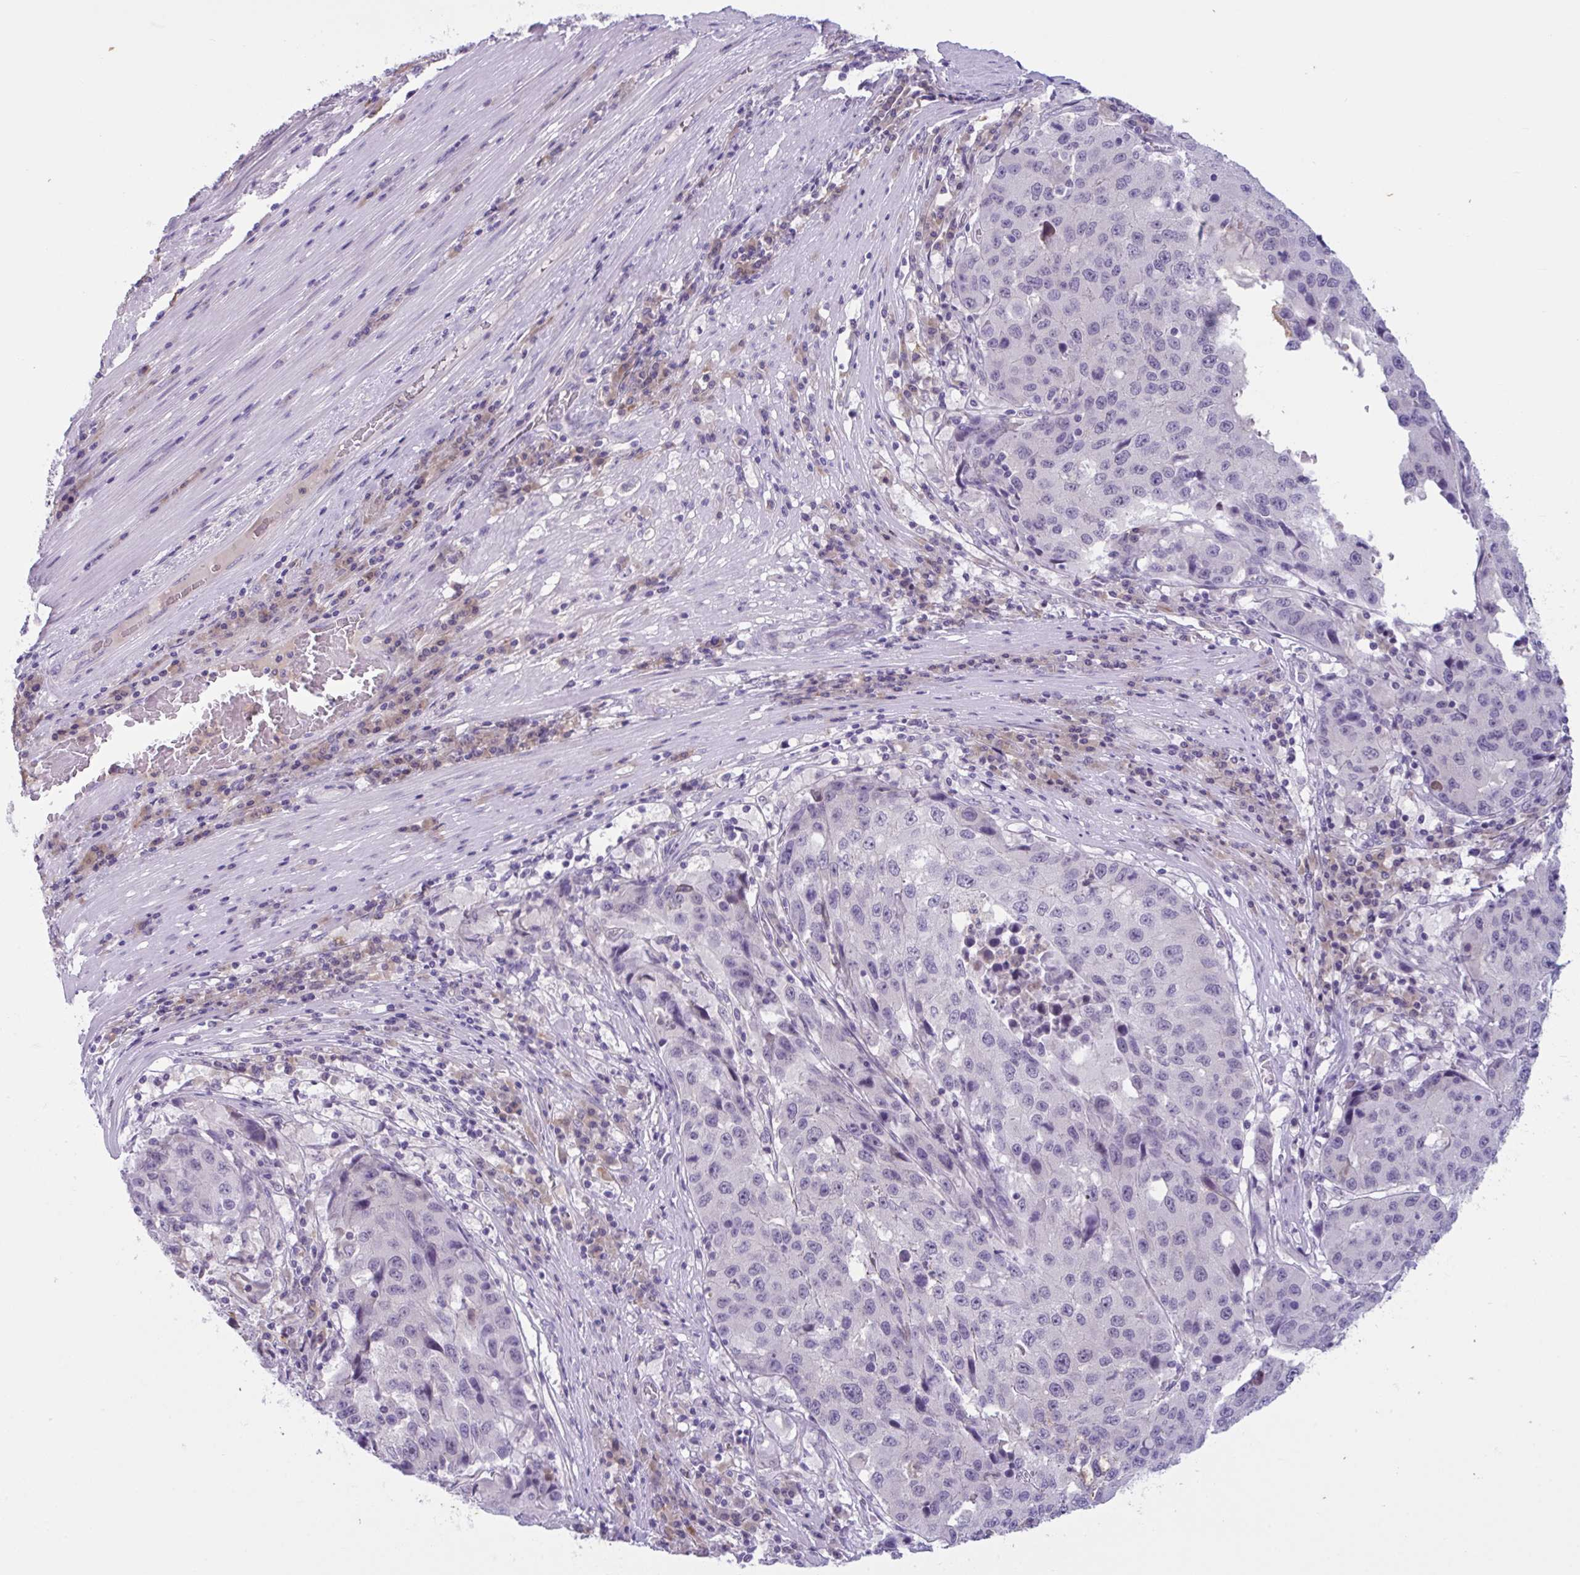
{"staining": {"intensity": "negative", "quantity": "none", "location": "none"}, "tissue": "stomach cancer", "cell_type": "Tumor cells", "image_type": "cancer", "snomed": [{"axis": "morphology", "description": "Adenocarcinoma, NOS"}, {"axis": "topography", "description": "Stomach"}], "caption": "Stomach cancer was stained to show a protein in brown. There is no significant positivity in tumor cells.", "gene": "WNT9B", "patient": {"sex": "male", "age": 71}}